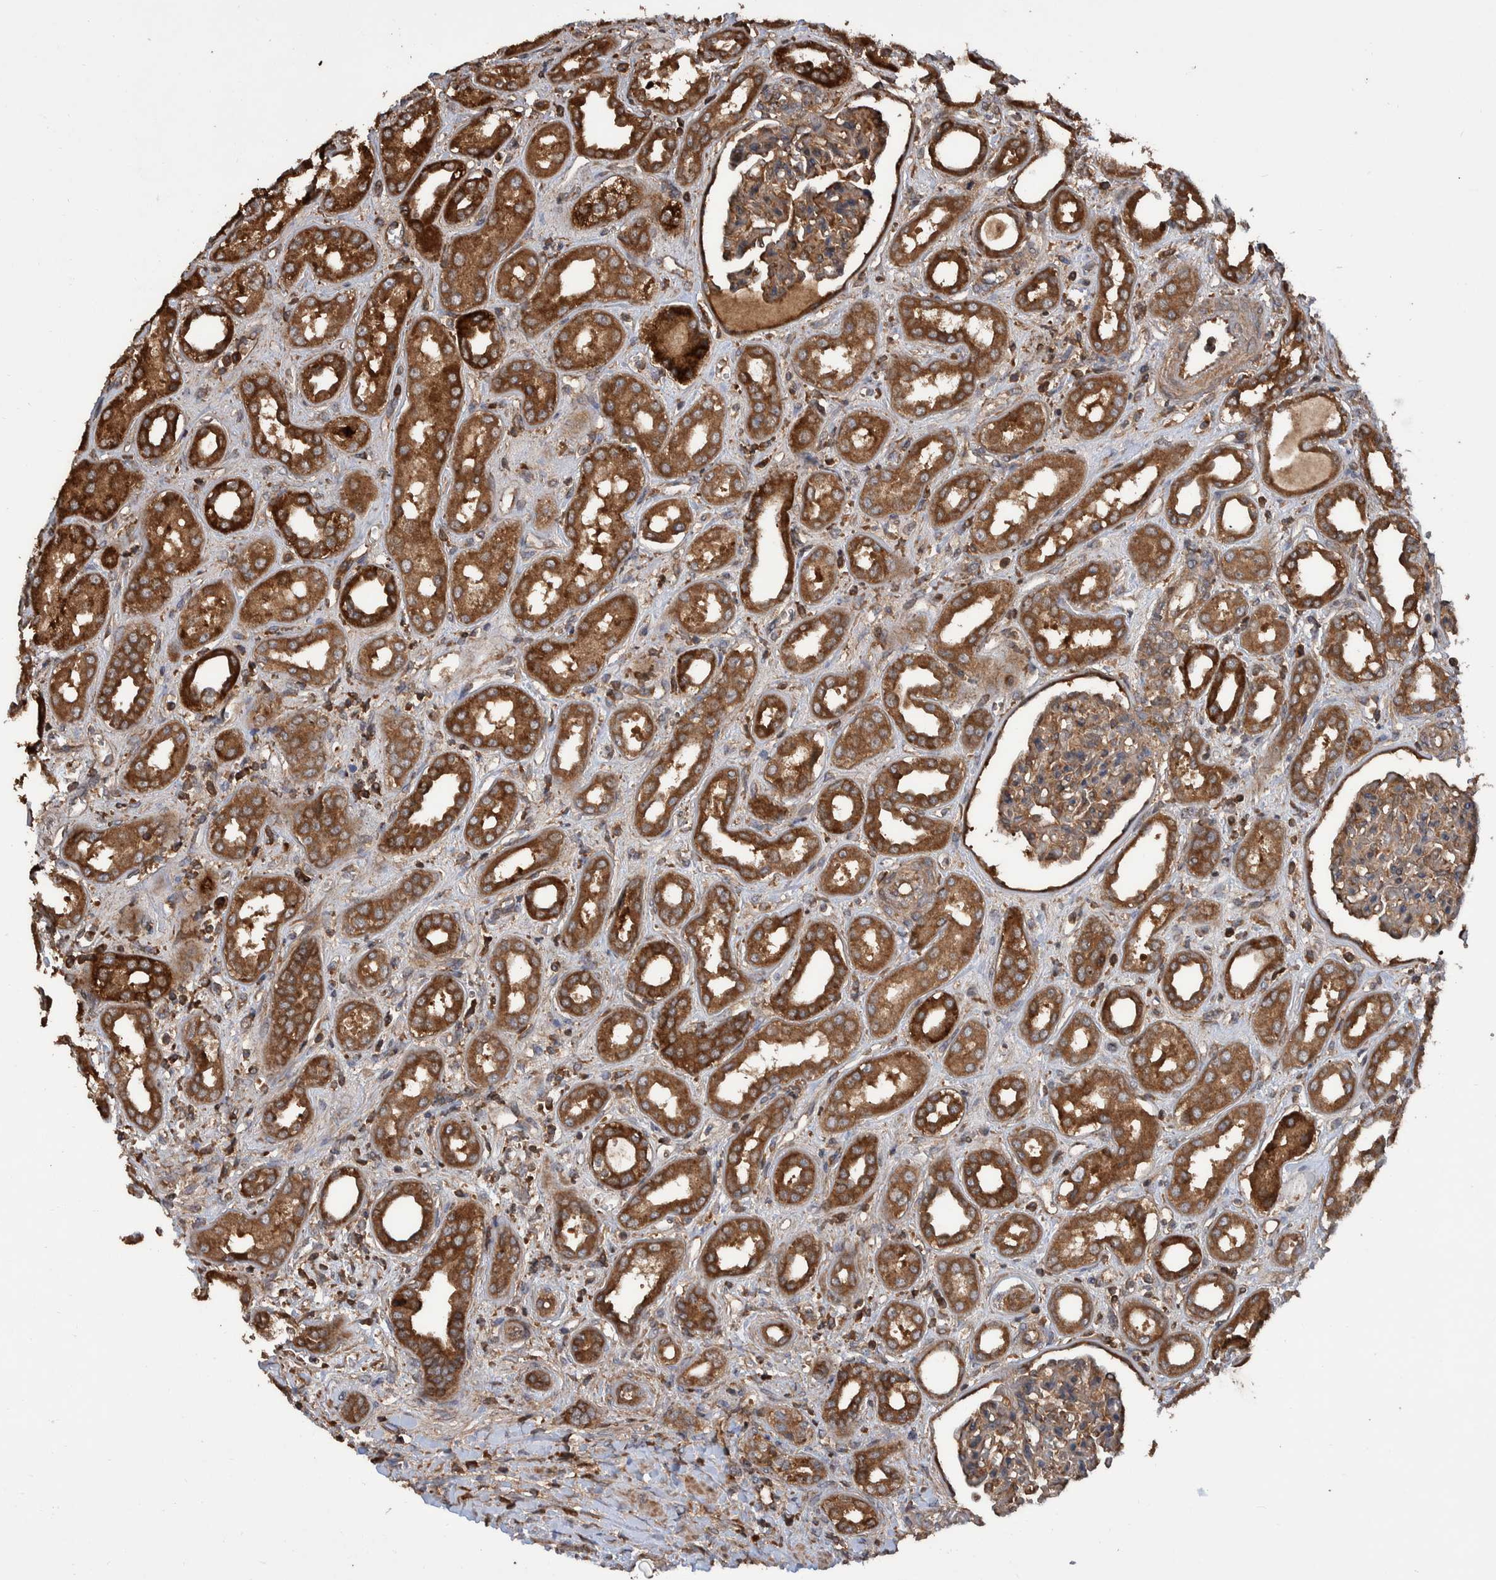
{"staining": {"intensity": "moderate", "quantity": ">75%", "location": "cytoplasmic/membranous"}, "tissue": "kidney", "cell_type": "Cells in glomeruli", "image_type": "normal", "snomed": [{"axis": "morphology", "description": "Normal tissue, NOS"}, {"axis": "topography", "description": "Kidney"}], "caption": "Cells in glomeruli display medium levels of moderate cytoplasmic/membranous positivity in approximately >75% of cells in unremarkable kidney. (DAB IHC with brightfield microscopy, high magnification).", "gene": "VBP1", "patient": {"sex": "male", "age": 59}}